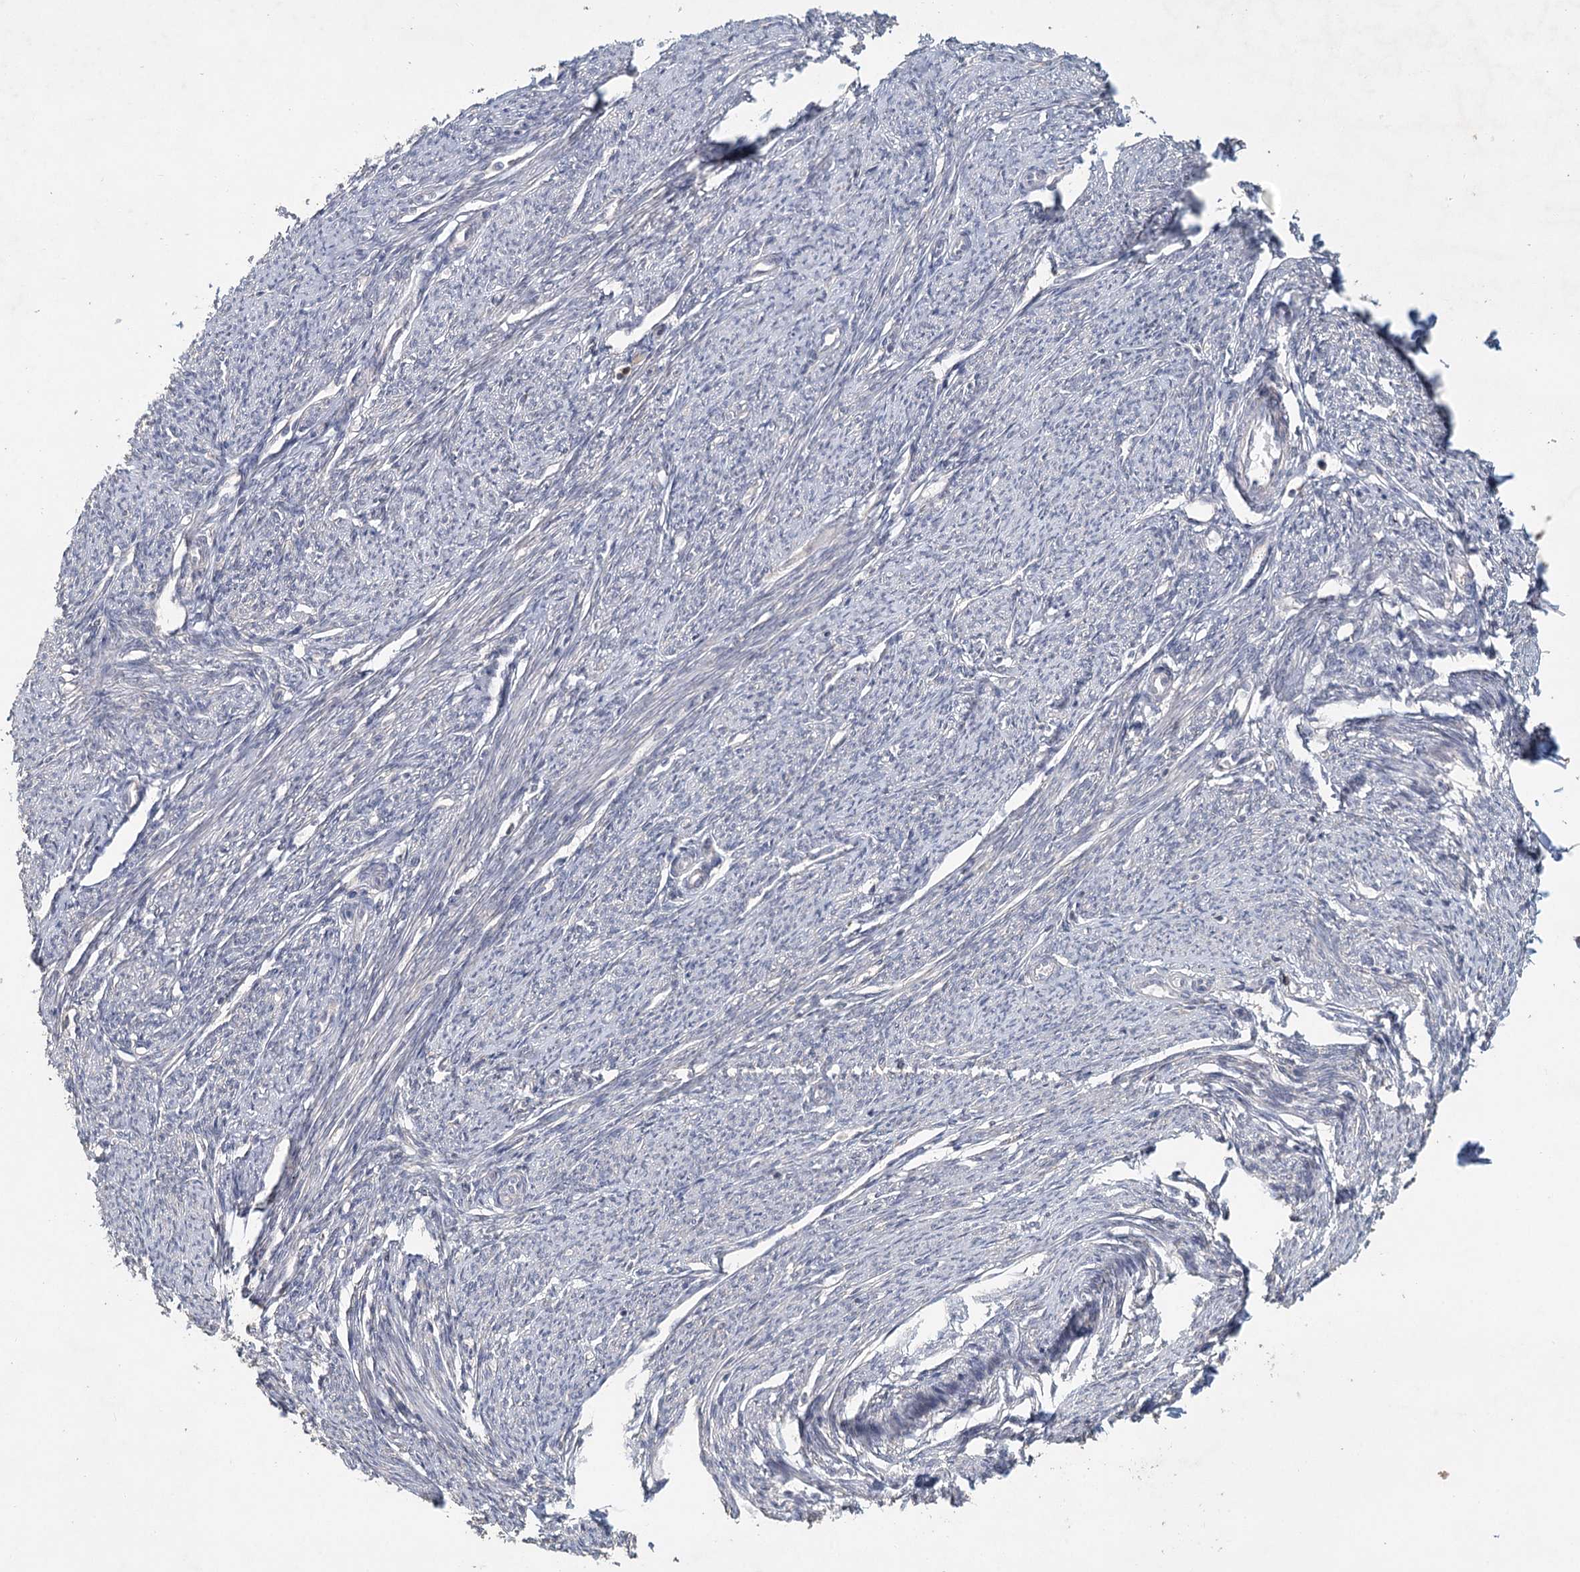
{"staining": {"intensity": "weak", "quantity": "<25%", "location": "nuclear"}, "tissue": "smooth muscle", "cell_type": "Smooth muscle cells", "image_type": "normal", "snomed": [{"axis": "morphology", "description": "Normal tissue, NOS"}, {"axis": "topography", "description": "Smooth muscle"}, {"axis": "topography", "description": "Uterus"}], "caption": "Immunohistochemistry (IHC) of normal human smooth muscle displays no expression in smooth muscle cells.", "gene": "ADK", "patient": {"sex": "female", "age": 59}}